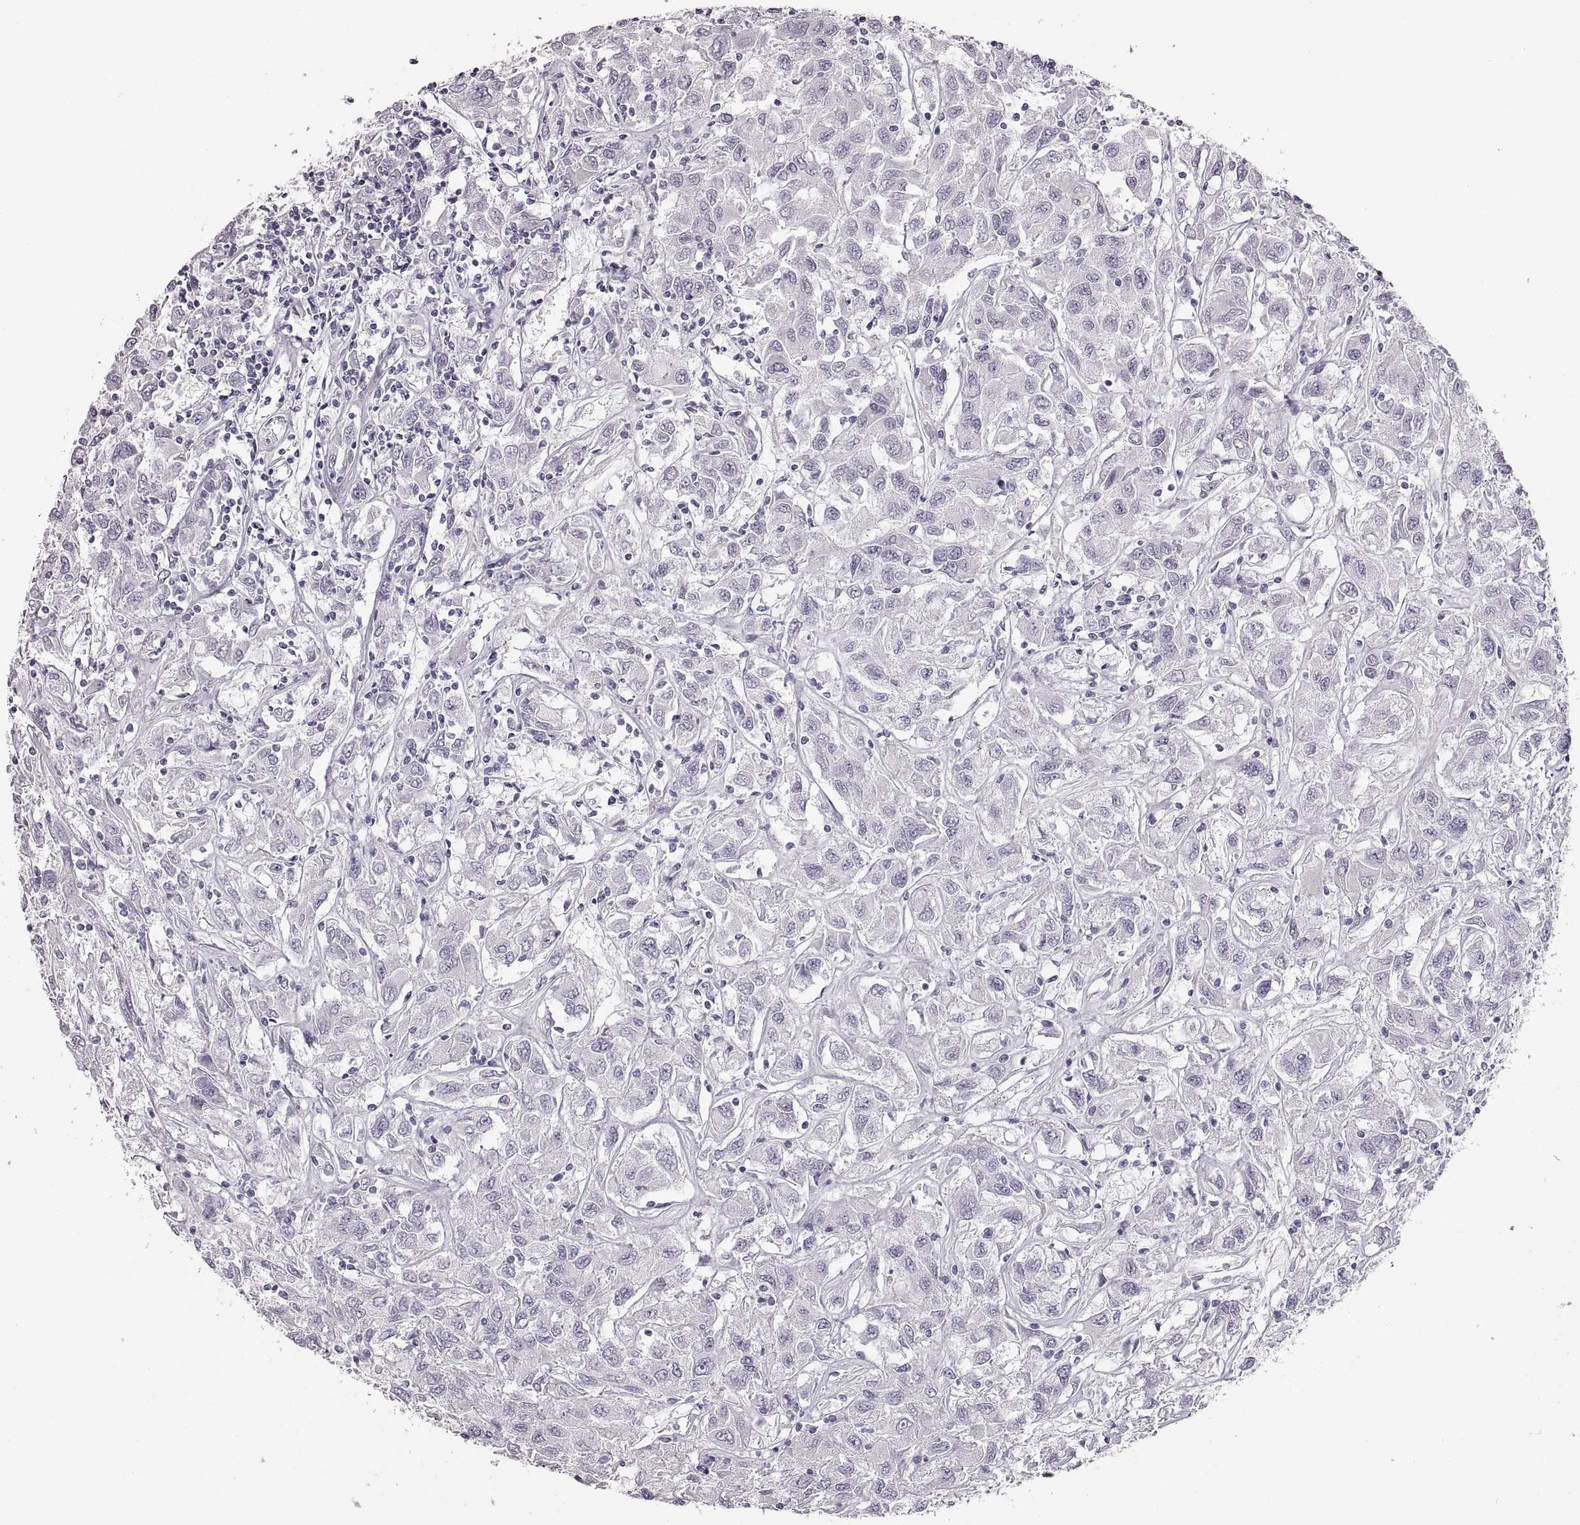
{"staining": {"intensity": "negative", "quantity": "none", "location": "none"}, "tissue": "renal cancer", "cell_type": "Tumor cells", "image_type": "cancer", "snomed": [{"axis": "morphology", "description": "Adenocarcinoma, NOS"}, {"axis": "topography", "description": "Kidney"}], "caption": "The photomicrograph demonstrates no staining of tumor cells in renal cancer.", "gene": "RDH13", "patient": {"sex": "female", "age": 76}}